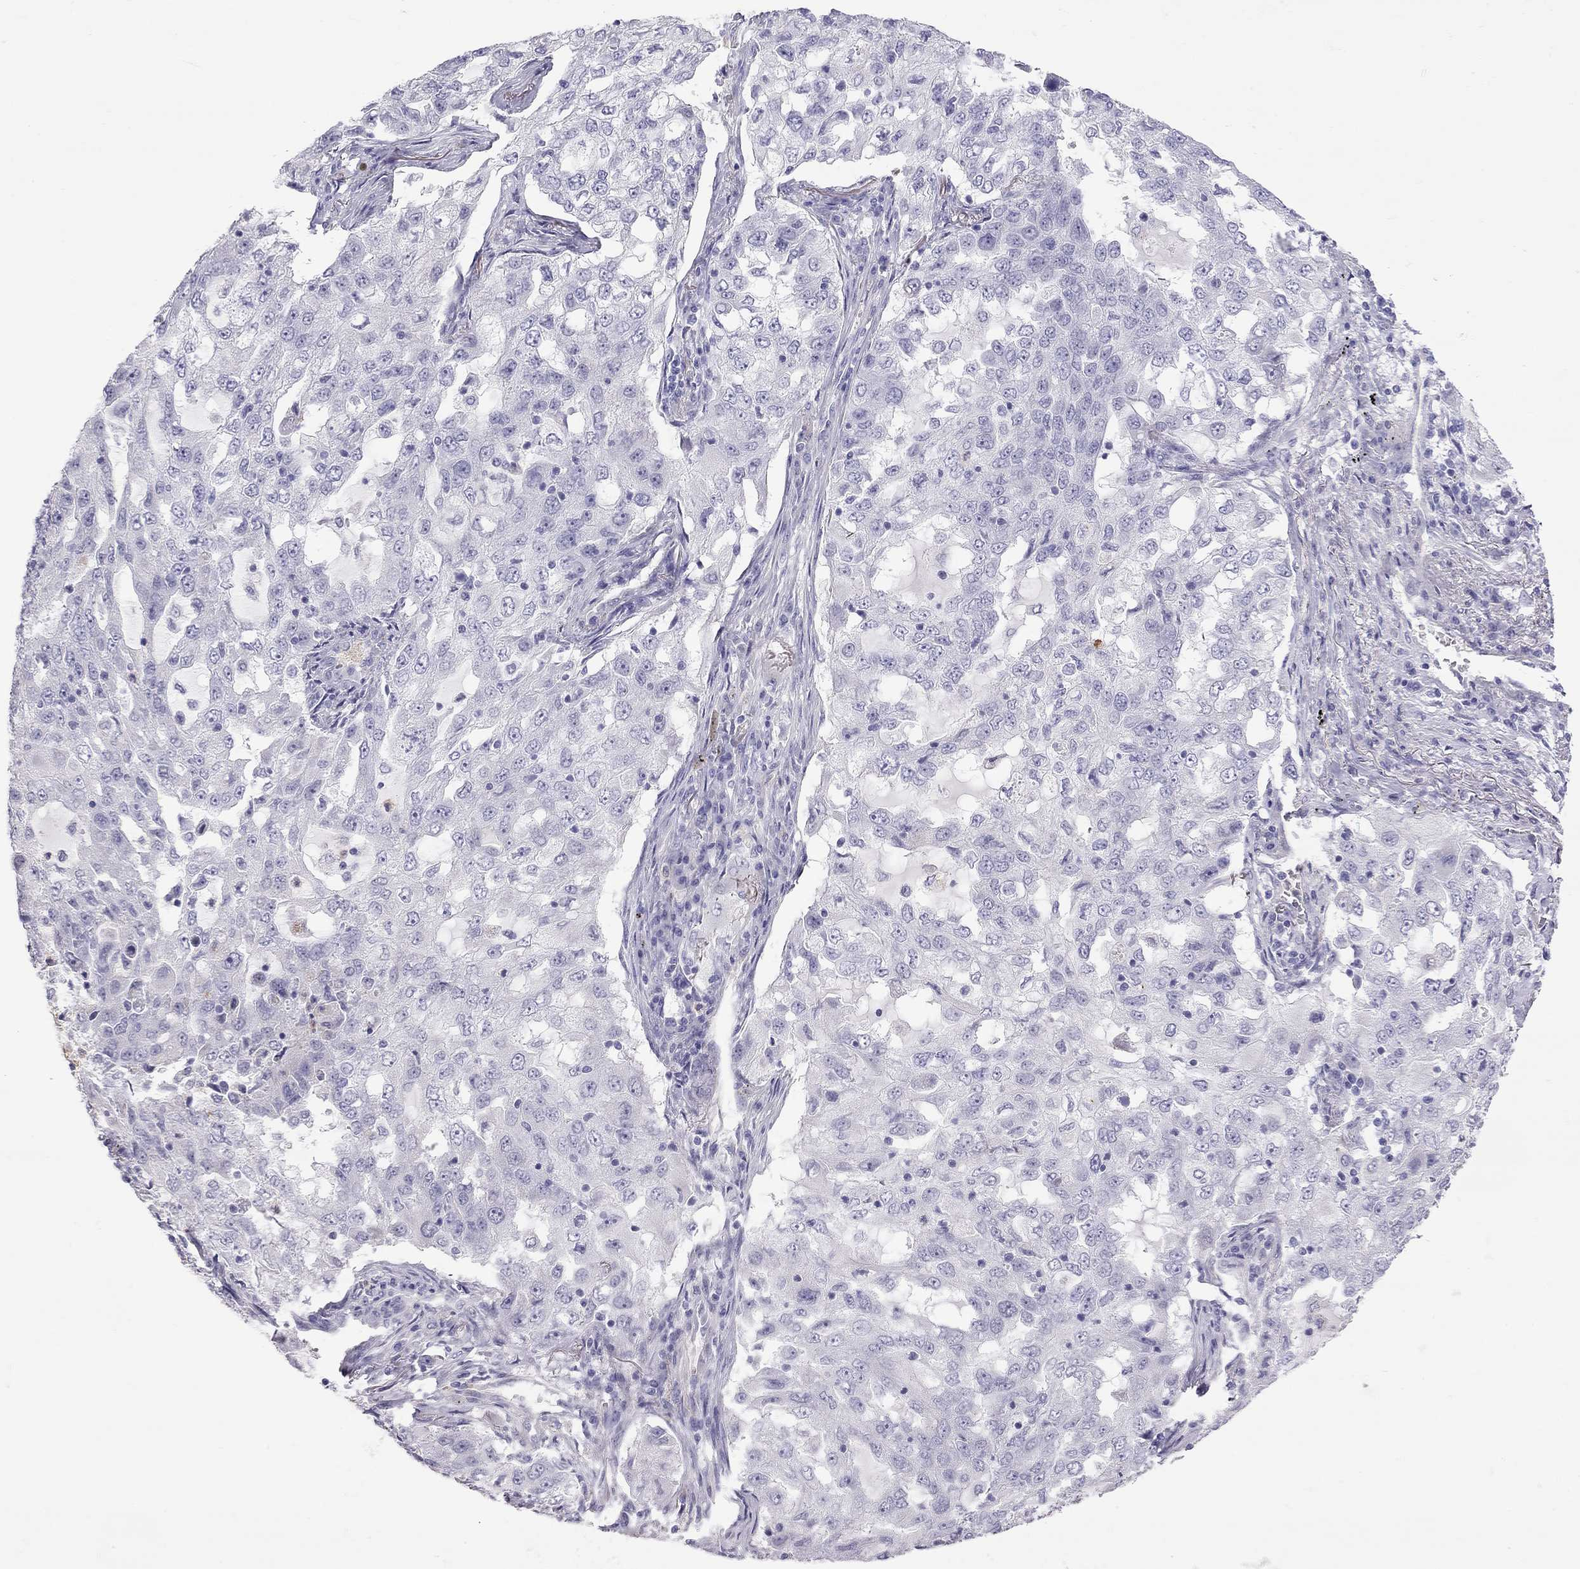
{"staining": {"intensity": "negative", "quantity": "none", "location": "none"}, "tissue": "lung cancer", "cell_type": "Tumor cells", "image_type": "cancer", "snomed": [{"axis": "morphology", "description": "Adenocarcinoma, NOS"}, {"axis": "topography", "description": "Lung"}], "caption": "Immunohistochemical staining of human adenocarcinoma (lung) reveals no significant positivity in tumor cells.", "gene": "TDRD6", "patient": {"sex": "female", "age": 61}}